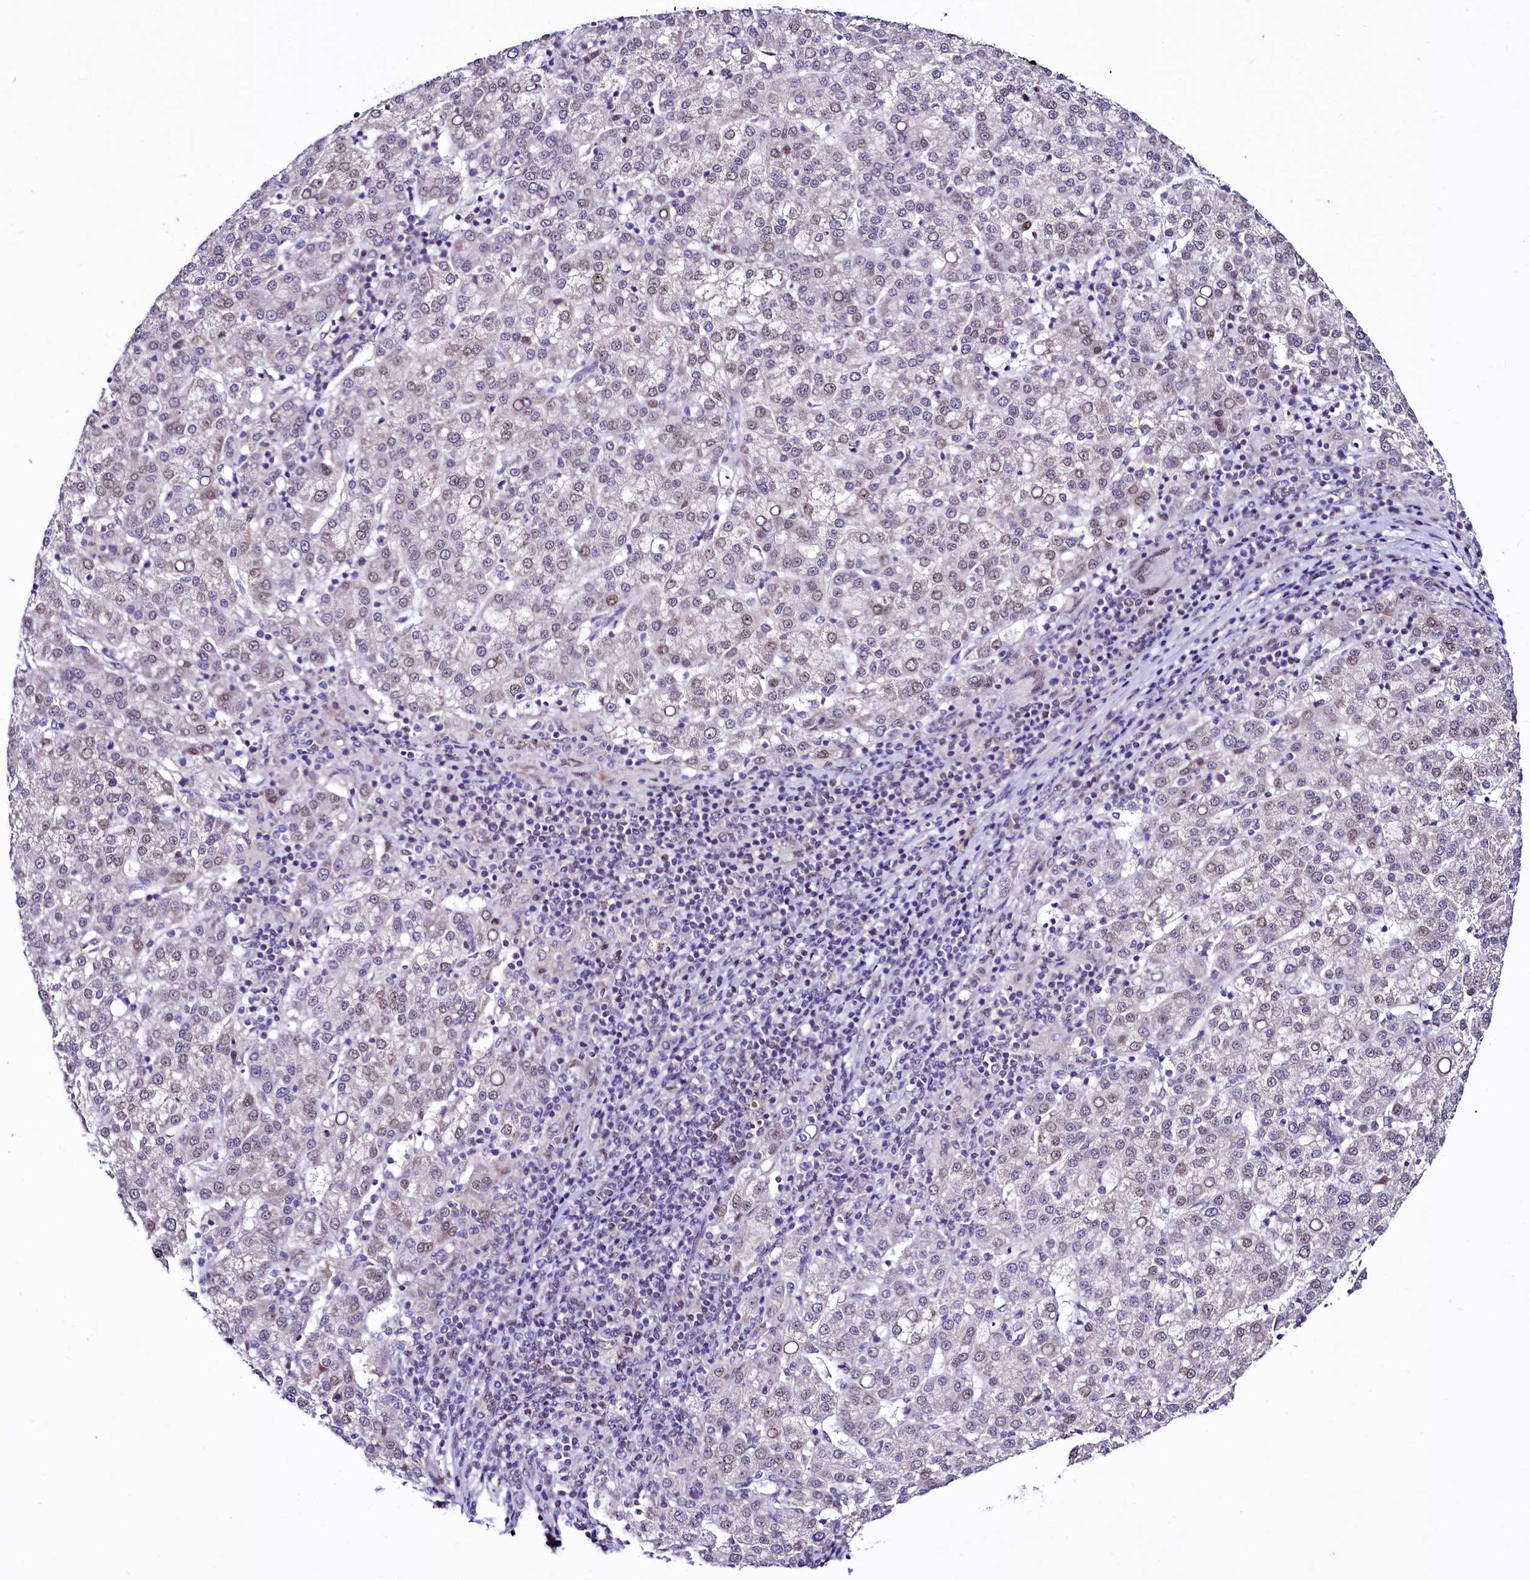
{"staining": {"intensity": "weak", "quantity": "25%-75%", "location": "nuclear"}, "tissue": "liver cancer", "cell_type": "Tumor cells", "image_type": "cancer", "snomed": [{"axis": "morphology", "description": "Carcinoma, Hepatocellular, NOS"}, {"axis": "topography", "description": "Liver"}], "caption": "Immunohistochemical staining of human hepatocellular carcinoma (liver) exhibits weak nuclear protein positivity in about 25%-75% of tumor cells.", "gene": "LEUTX", "patient": {"sex": "female", "age": 58}}